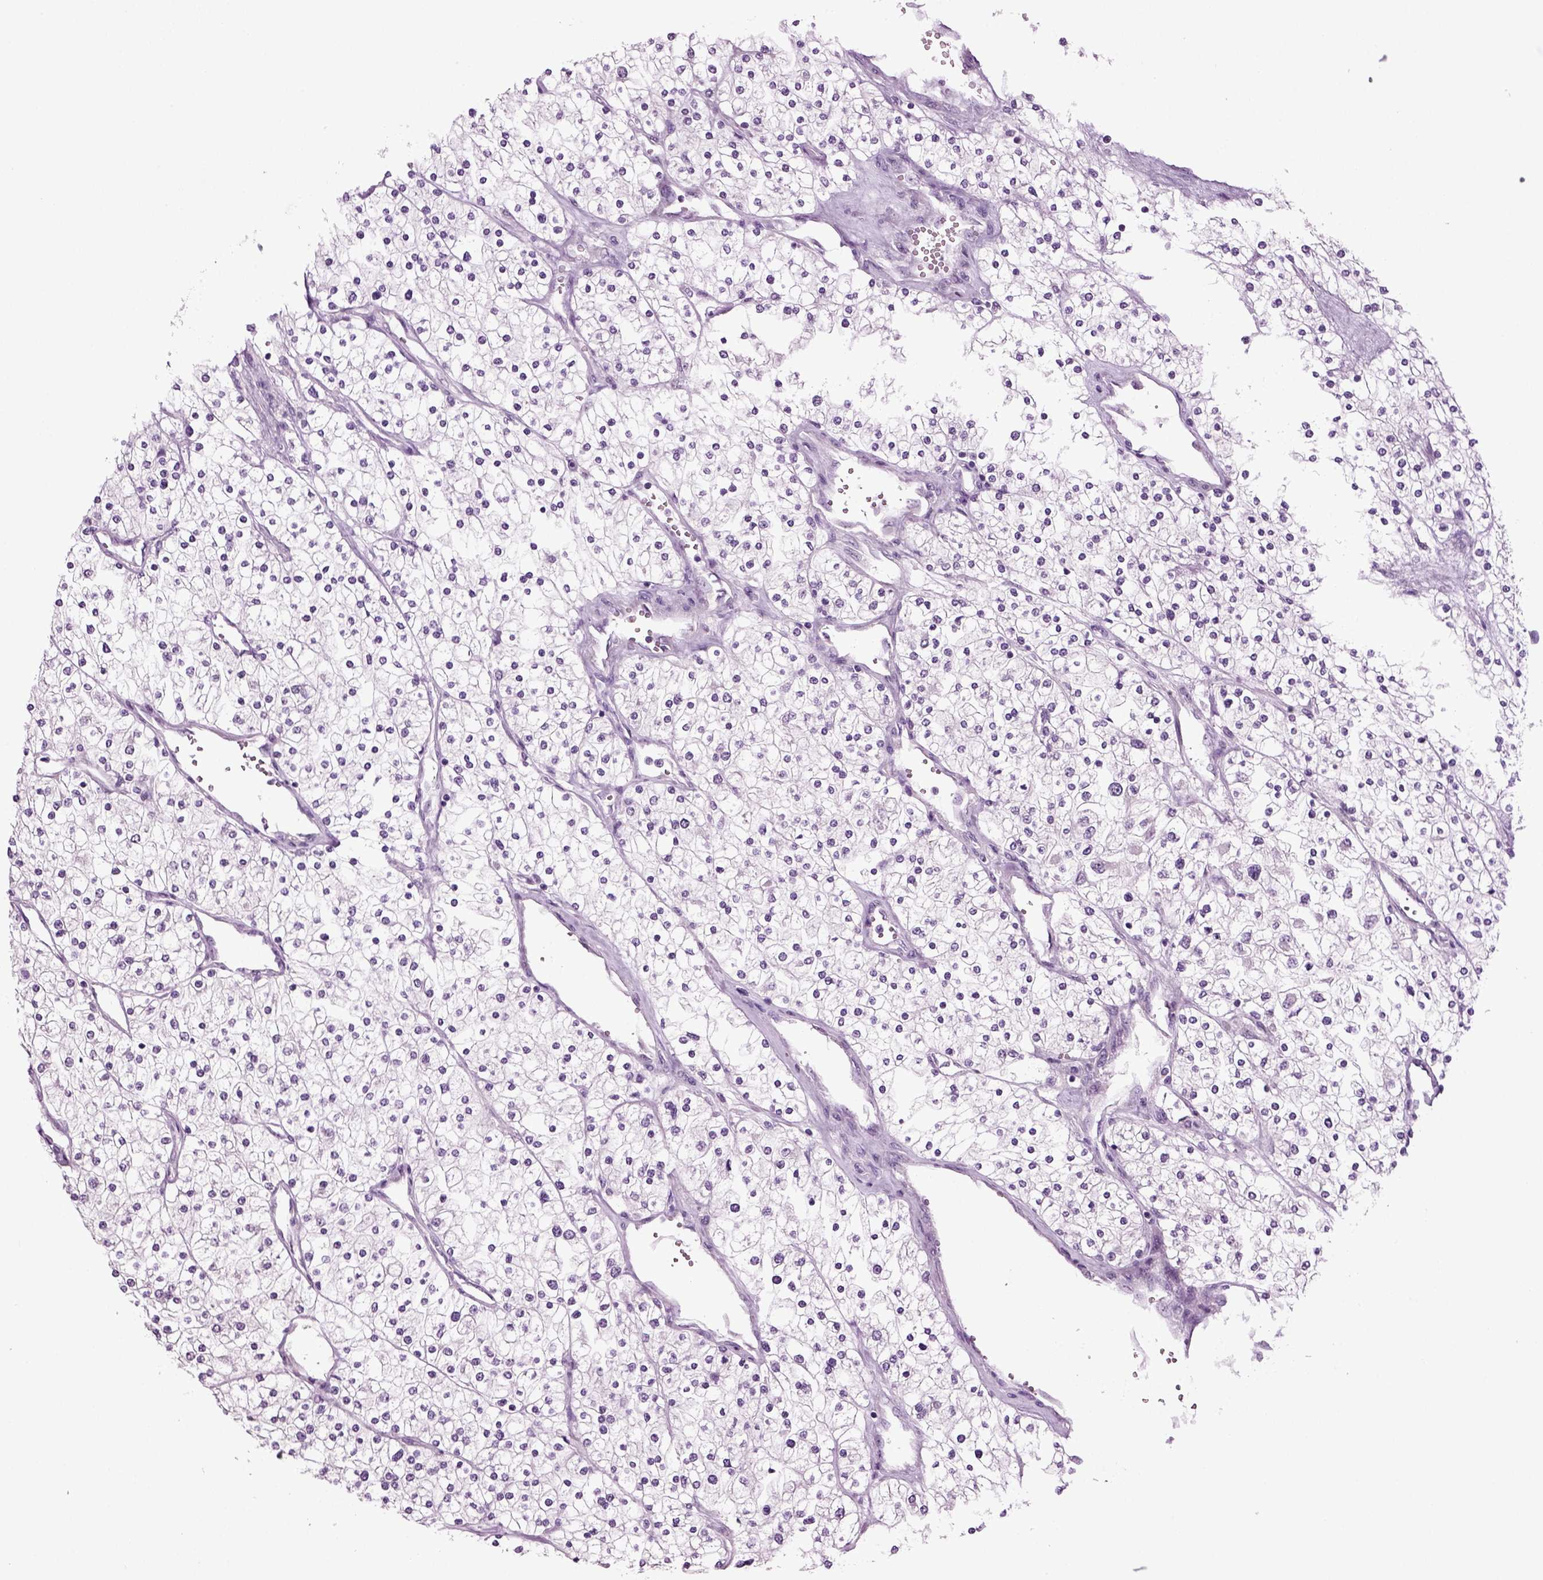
{"staining": {"intensity": "negative", "quantity": "none", "location": "none"}, "tissue": "renal cancer", "cell_type": "Tumor cells", "image_type": "cancer", "snomed": [{"axis": "morphology", "description": "Adenocarcinoma, NOS"}, {"axis": "topography", "description": "Kidney"}], "caption": "Renal cancer (adenocarcinoma) was stained to show a protein in brown. There is no significant positivity in tumor cells.", "gene": "PLCH2", "patient": {"sex": "male", "age": 80}}